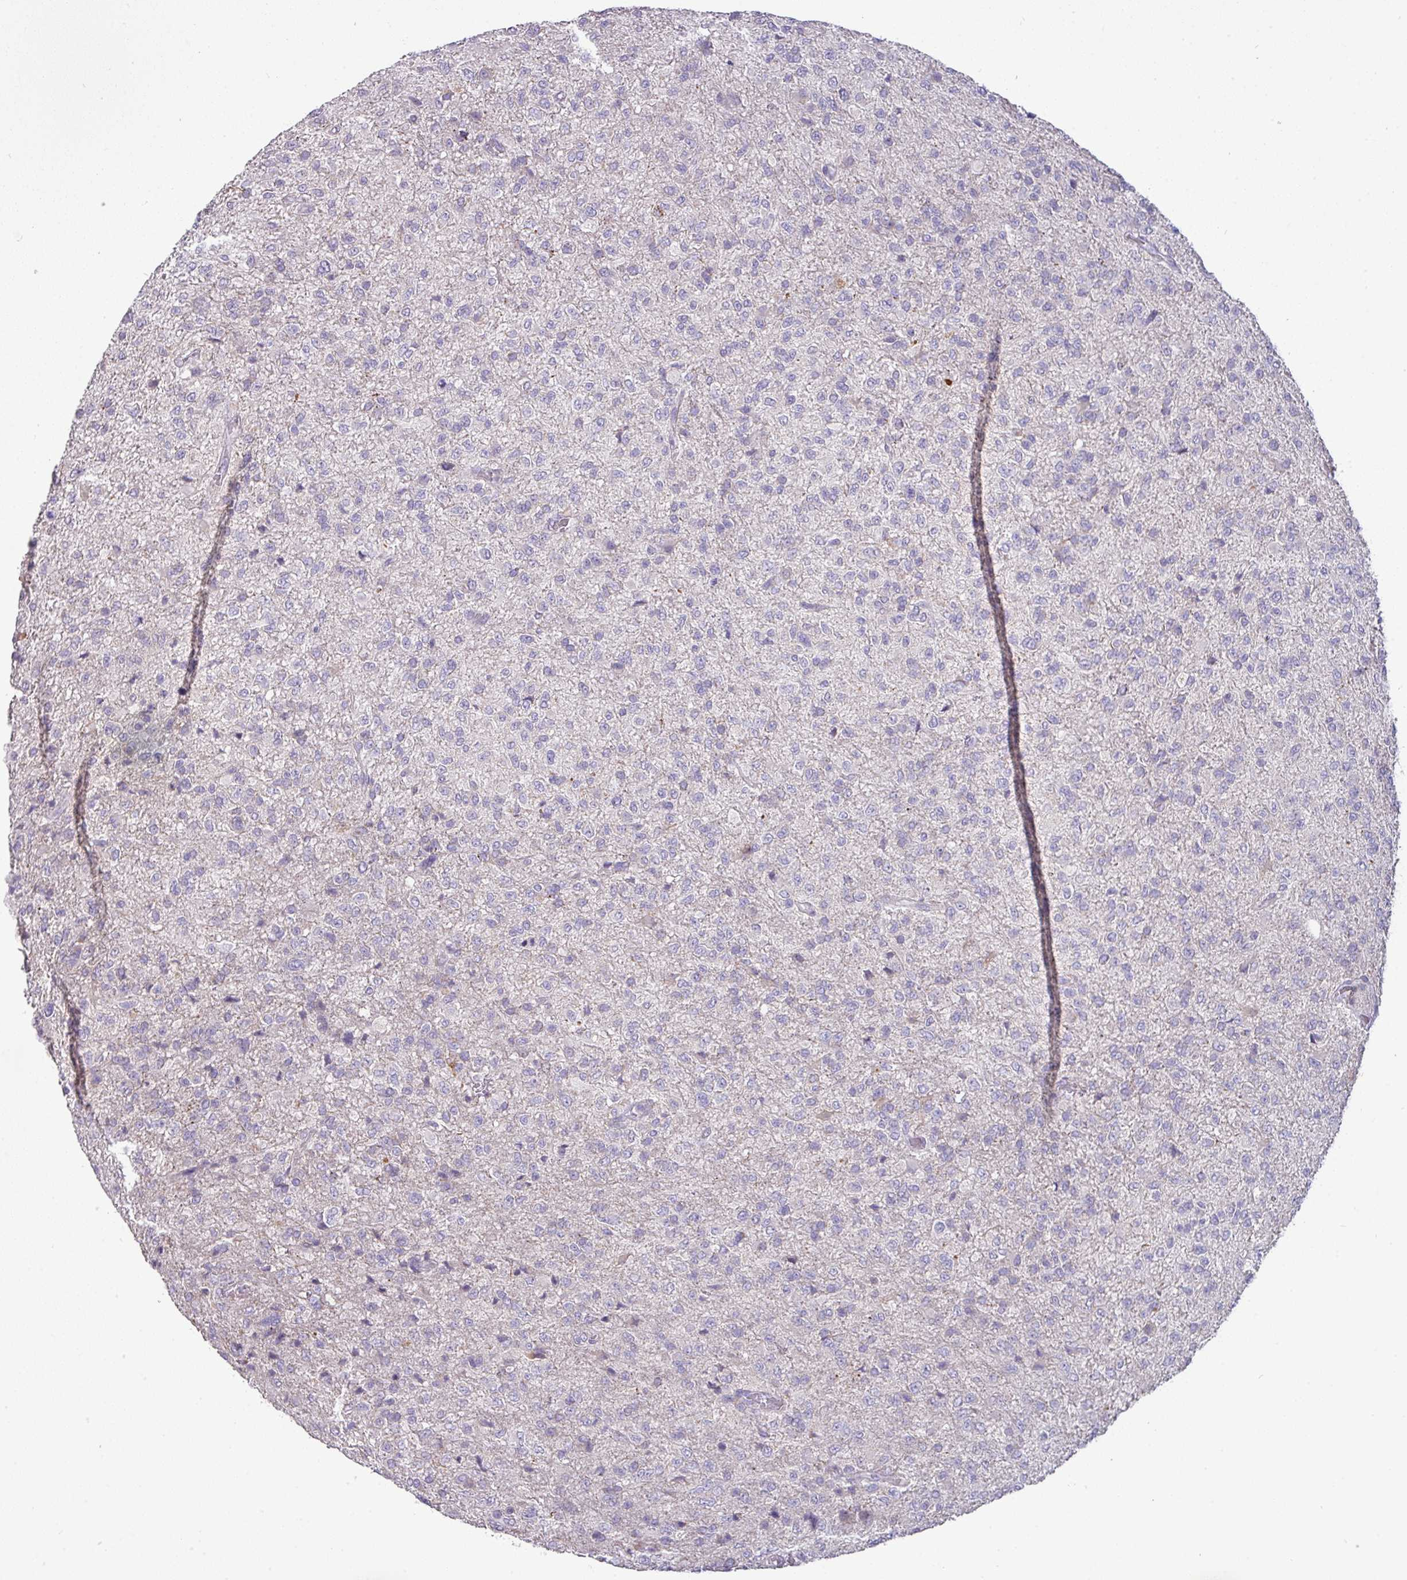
{"staining": {"intensity": "negative", "quantity": "none", "location": "none"}, "tissue": "glioma", "cell_type": "Tumor cells", "image_type": "cancer", "snomed": [{"axis": "morphology", "description": "Glioma, malignant, High grade"}, {"axis": "topography", "description": "Brain"}], "caption": "High power microscopy image of an immunohistochemistry (IHC) photomicrograph of malignant glioma (high-grade), revealing no significant staining in tumor cells. The staining is performed using DAB brown chromogen with nuclei counter-stained in using hematoxylin.", "gene": "TRAPPC1", "patient": {"sex": "female", "age": 74}}